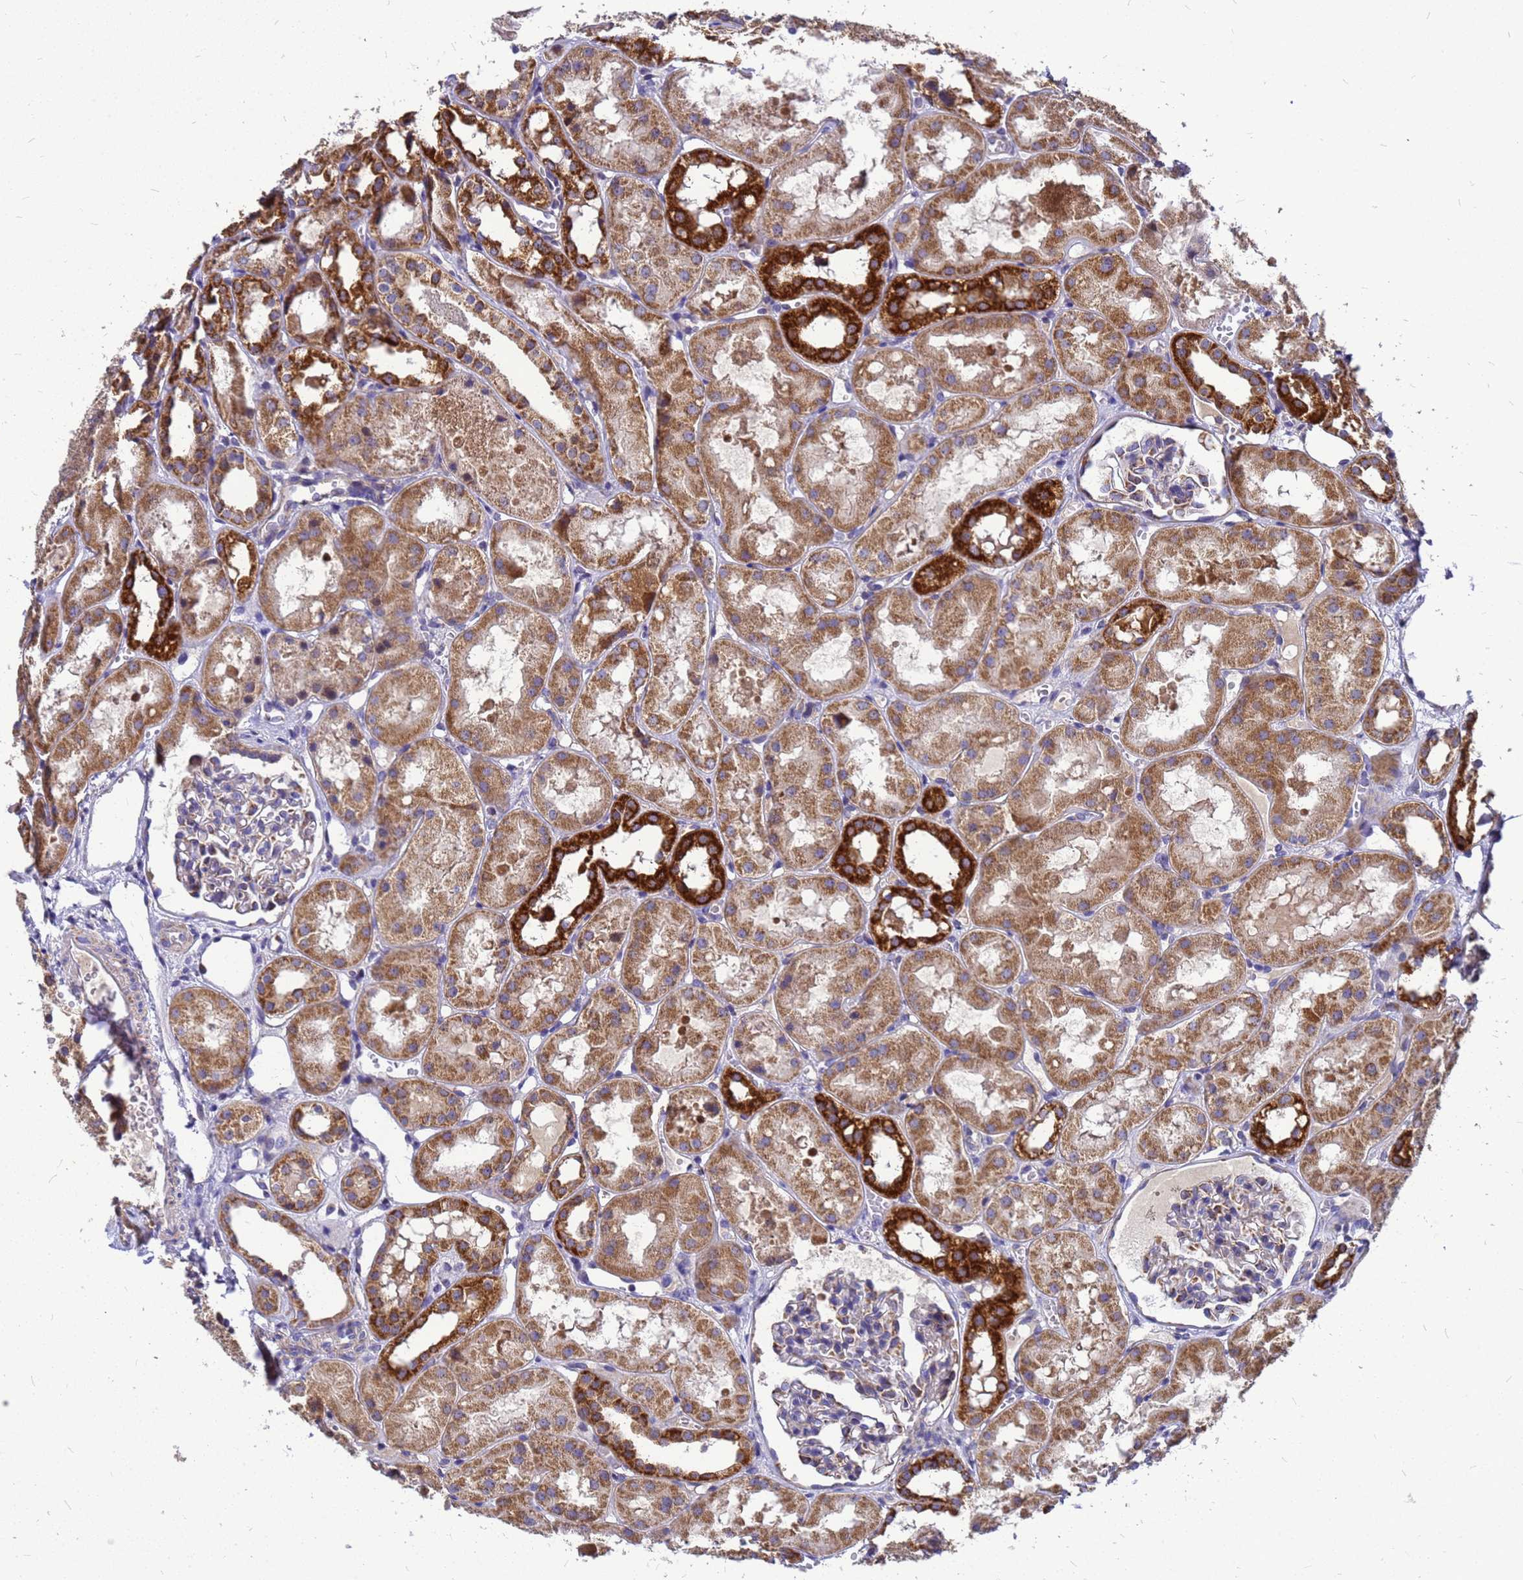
{"staining": {"intensity": "weak", "quantity": "<25%", "location": "cytoplasmic/membranous"}, "tissue": "kidney", "cell_type": "Cells in glomeruli", "image_type": "normal", "snomed": [{"axis": "morphology", "description": "Normal tissue, NOS"}, {"axis": "topography", "description": "Kidney"}], "caption": "Histopathology image shows no protein positivity in cells in glomeruli of benign kidney. (Brightfield microscopy of DAB IHC at high magnification).", "gene": "CMC4", "patient": {"sex": "male", "age": 16}}